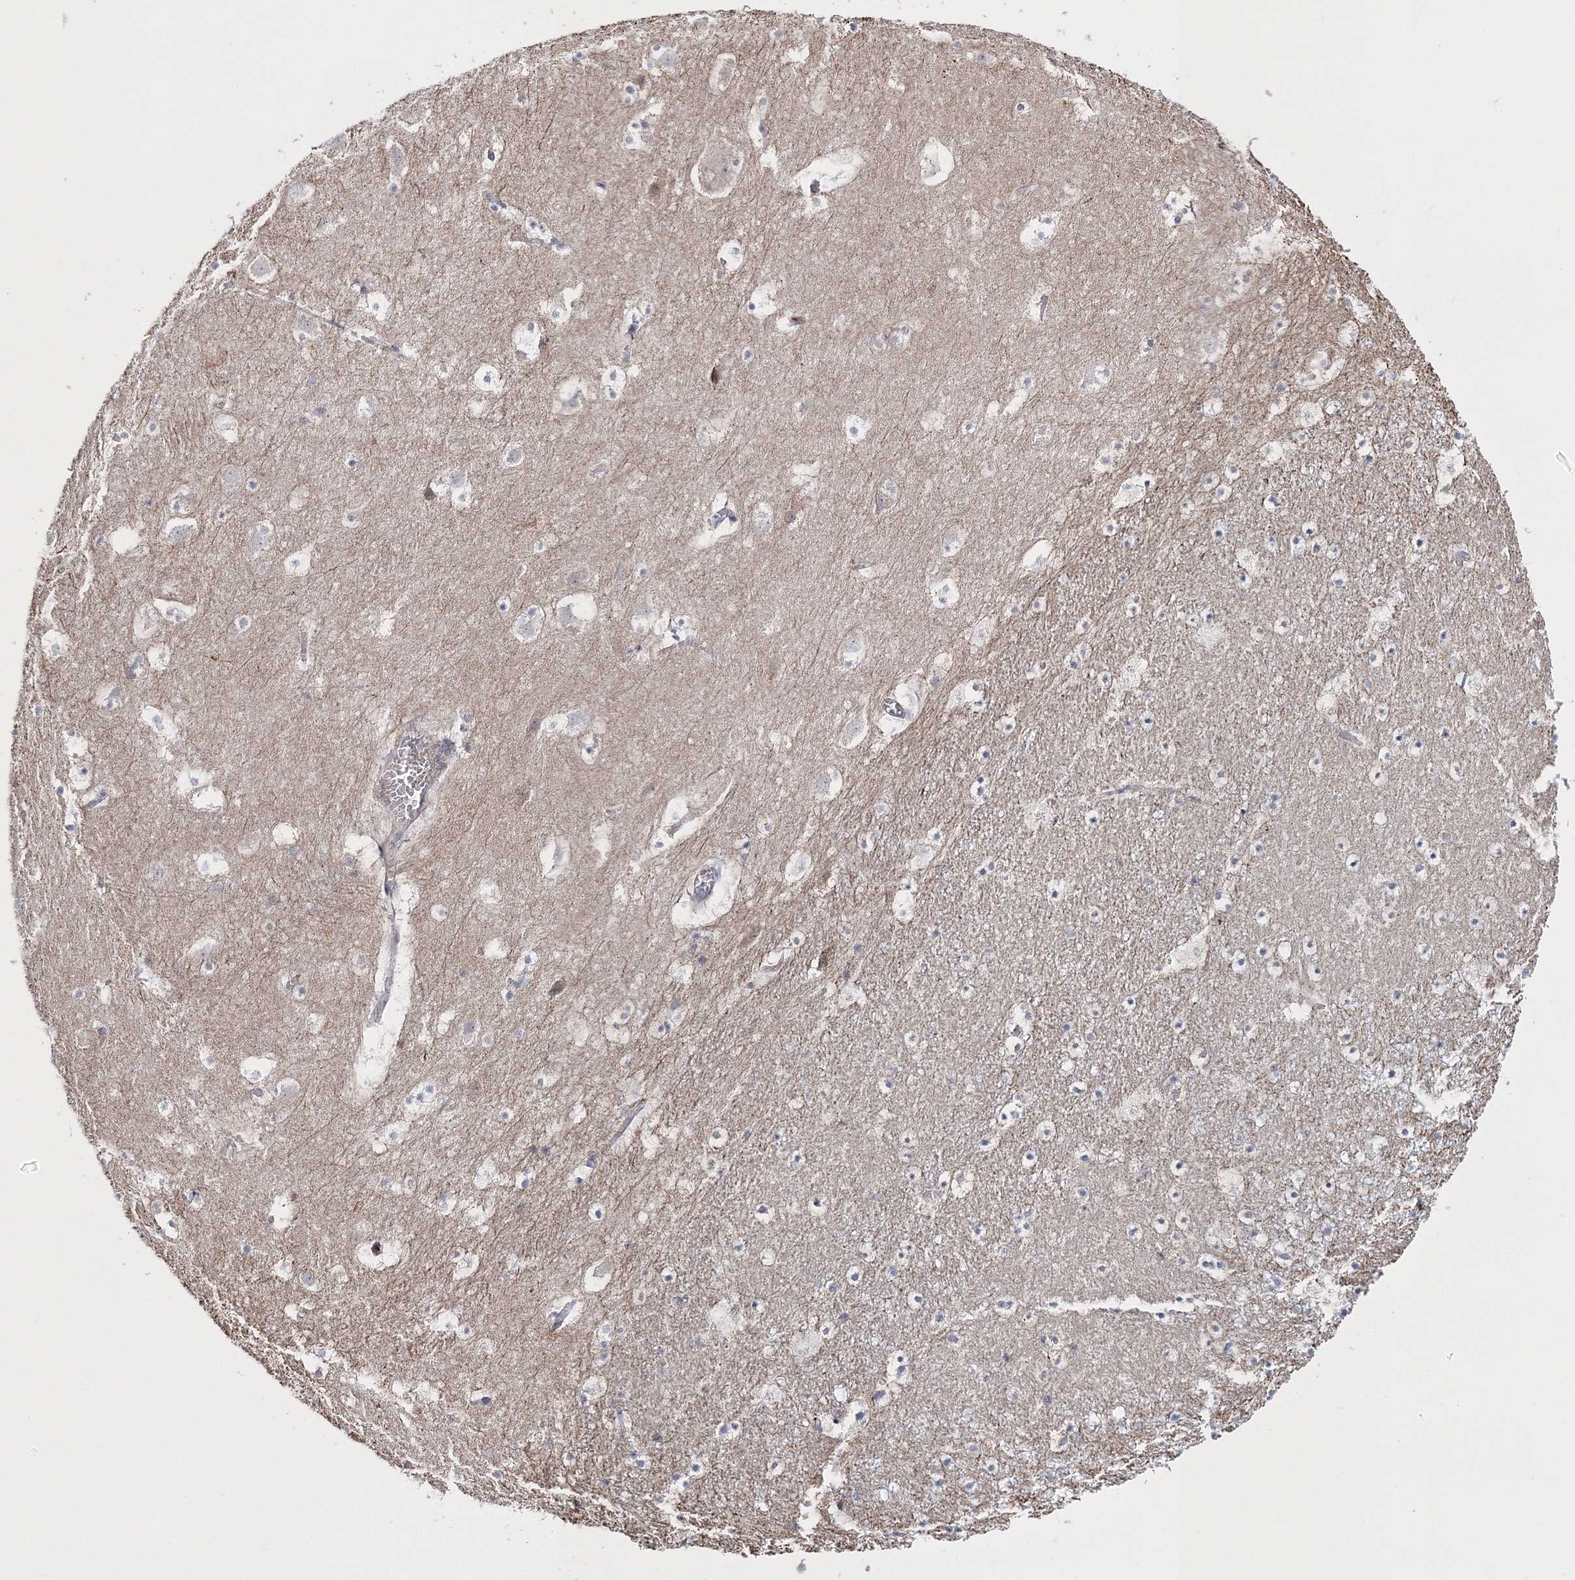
{"staining": {"intensity": "negative", "quantity": "none", "location": "none"}, "tissue": "caudate", "cell_type": "Glial cells", "image_type": "normal", "snomed": [{"axis": "morphology", "description": "Normal tissue, NOS"}, {"axis": "topography", "description": "Lateral ventricle wall"}], "caption": "IHC of unremarkable caudate demonstrates no staining in glial cells.", "gene": "ARHGAP32", "patient": {"sex": "male", "age": 45}}